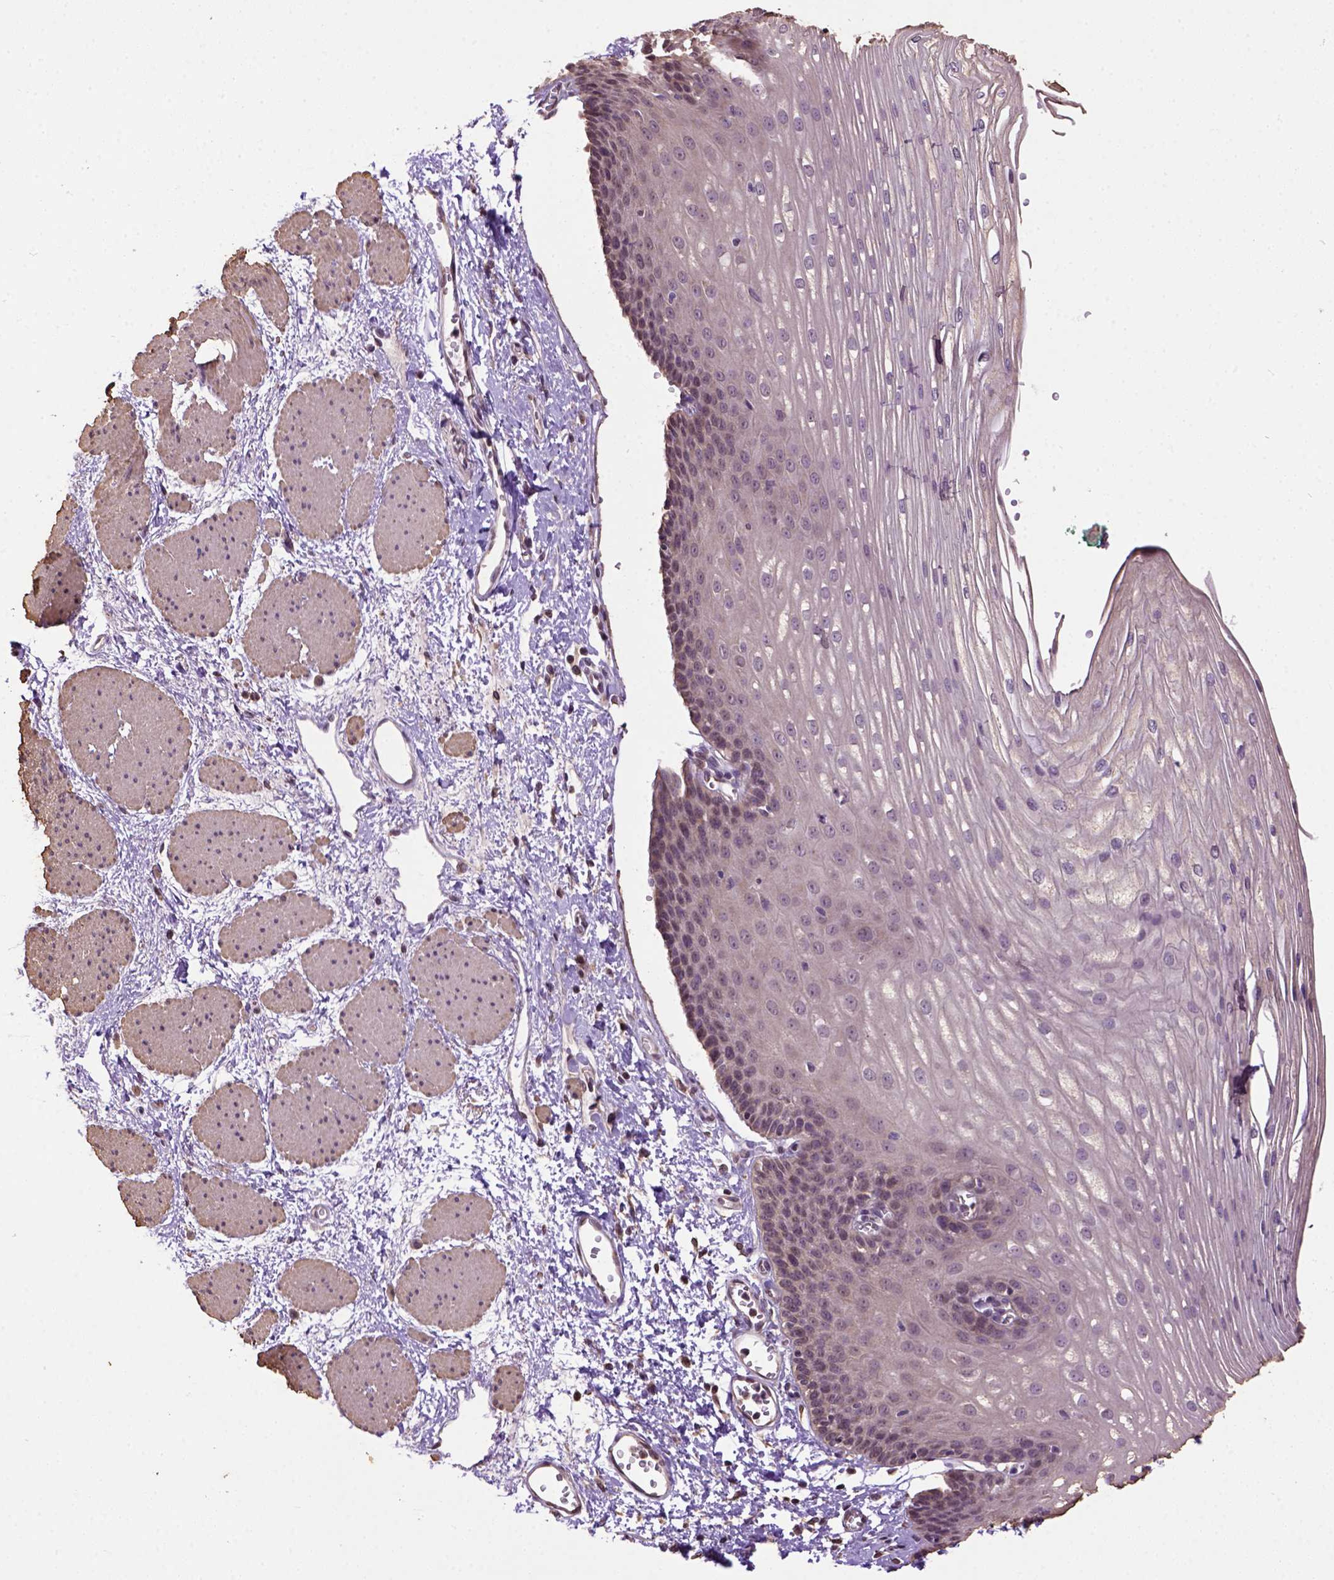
{"staining": {"intensity": "weak", "quantity": "<25%", "location": "cytoplasmic/membranous"}, "tissue": "esophagus", "cell_type": "Squamous epithelial cells", "image_type": "normal", "snomed": [{"axis": "morphology", "description": "Normal tissue, NOS"}, {"axis": "topography", "description": "Esophagus"}], "caption": "Immunohistochemical staining of benign human esophagus demonstrates no significant positivity in squamous epithelial cells. (DAB (3,3'-diaminobenzidine) IHC with hematoxylin counter stain).", "gene": "WDR17", "patient": {"sex": "male", "age": 62}}